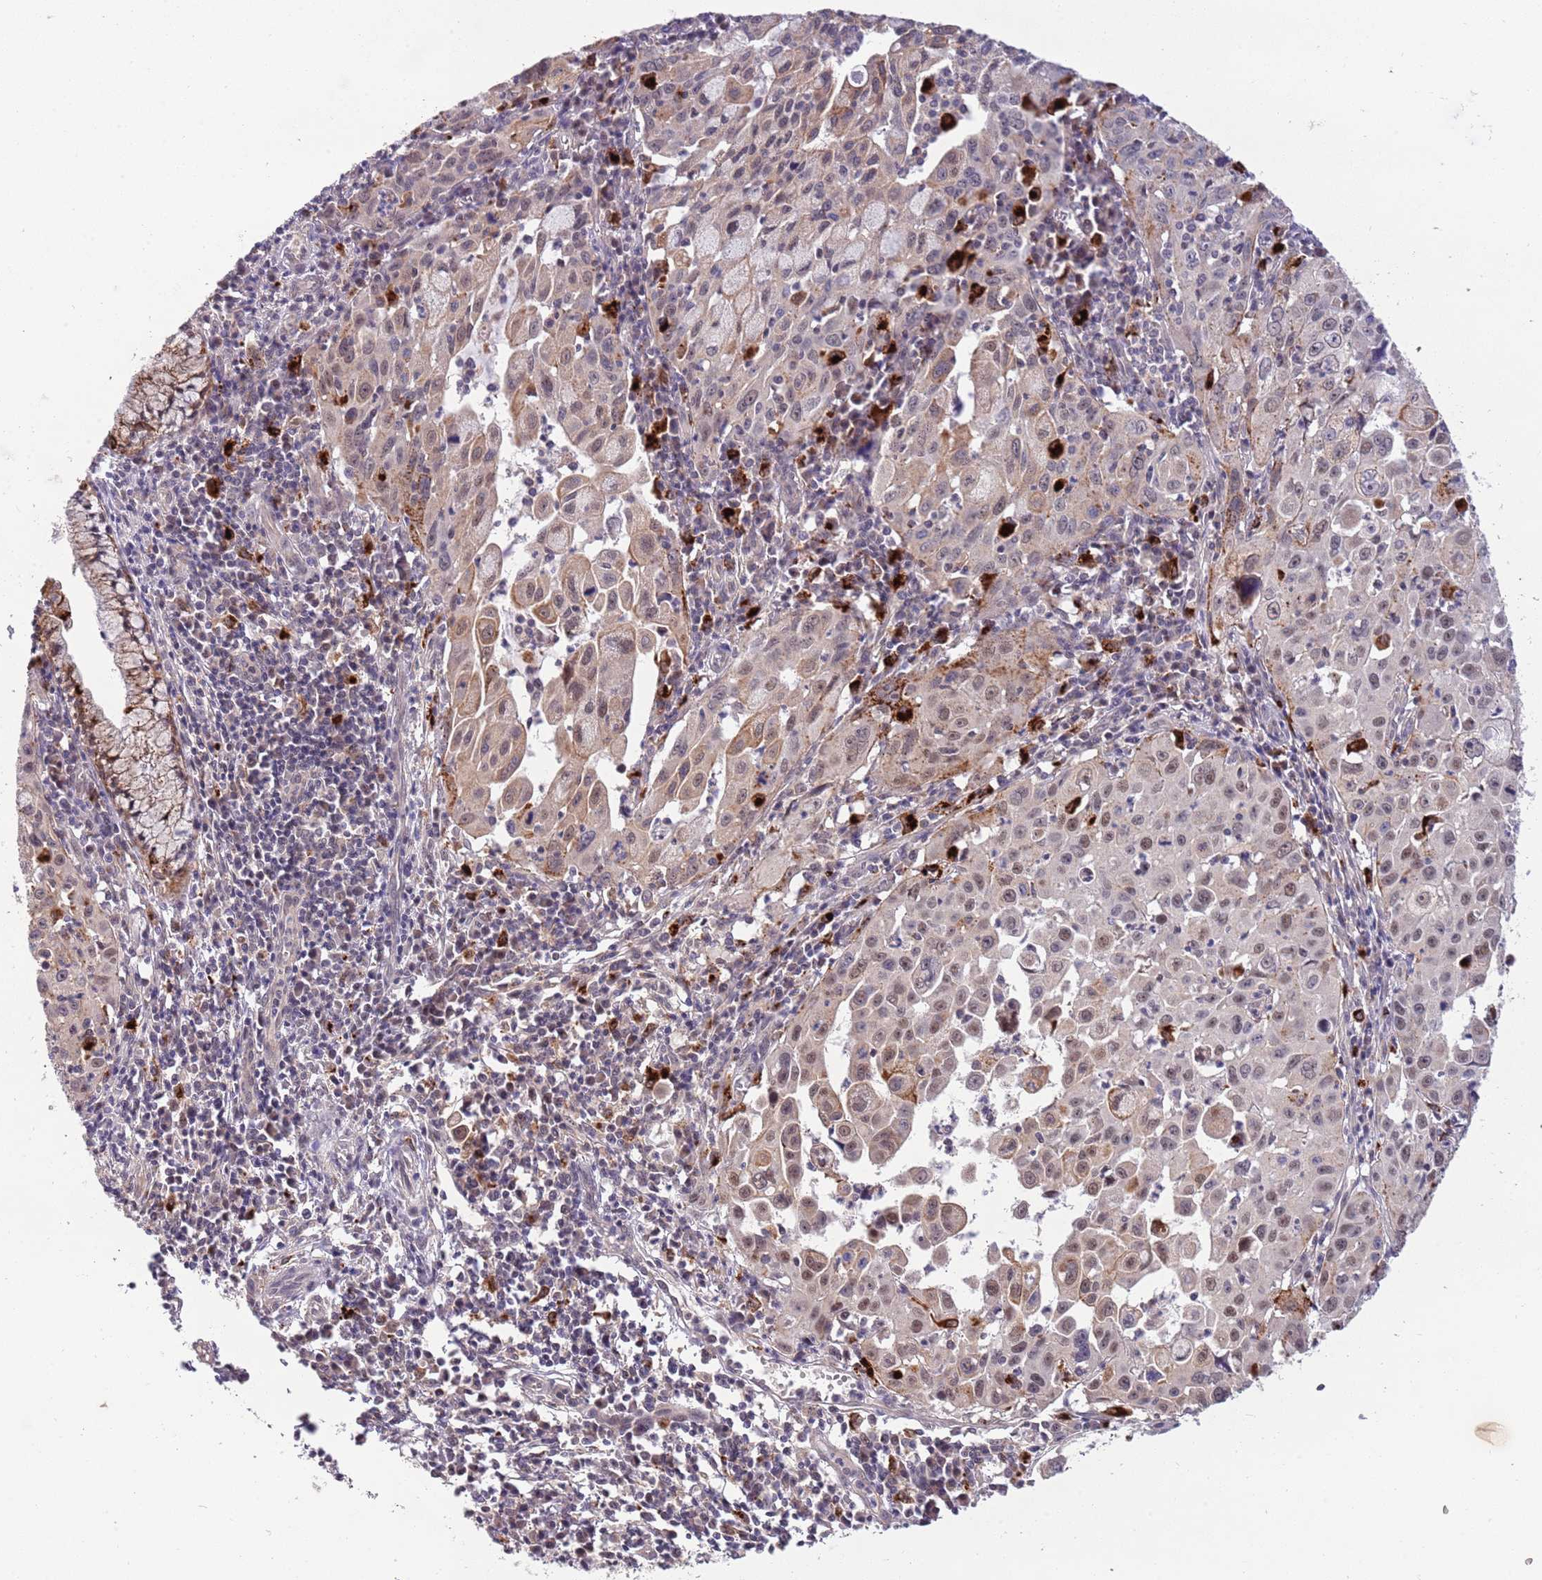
{"staining": {"intensity": "moderate", "quantity": "25%-75%", "location": "cytoplasmic/membranous,nuclear"}, "tissue": "cervical cancer", "cell_type": "Tumor cells", "image_type": "cancer", "snomed": [{"axis": "morphology", "description": "Squamous cell carcinoma, NOS"}, {"axis": "topography", "description": "Cervix"}], "caption": "Protein staining reveals moderate cytoplasmic/membranous and nuclear staining in approximately 25%-75% of tumor cells in cervical cancer.", "gene": "TRIM27", "patient": {"sex": "female", "age": 42}}